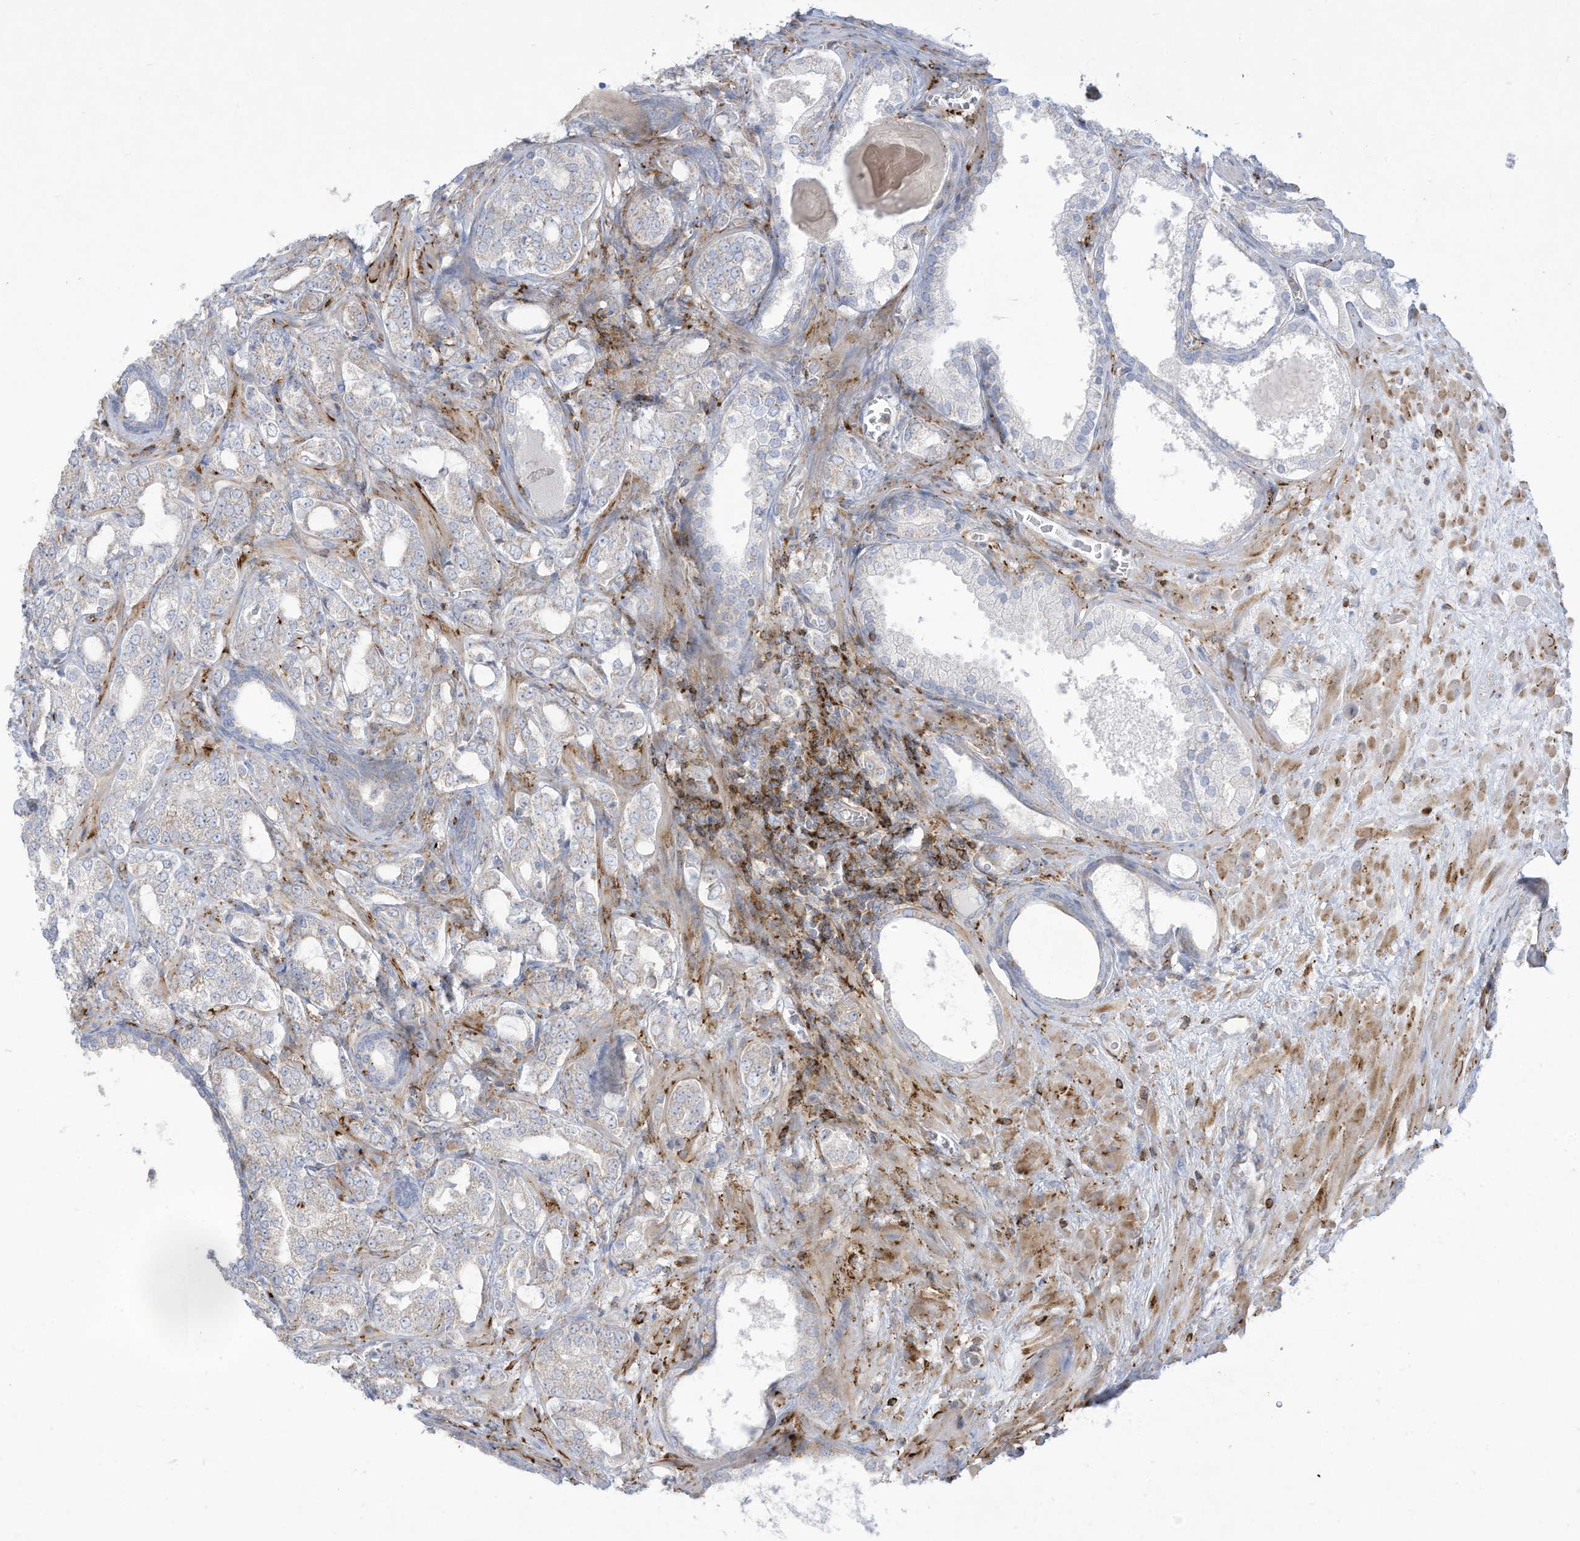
{"staining": {"intensity": "negative", "quantity": "none", "location": "none"}, "tissue": "prostate cancer", "cell_type": "Tumor cells", "image_type": "cancer", "snomed": [{"axis": "morphology", "description": "Adenocarcinoma, High grade"}, {"axis": "topography", "description": "Prostate"}], "caption": "IHC image of neoplastic tissue: human prostate high-grade adenocarcinoma stained with DAB exhibits no significant protein staining in tumor cells.", "gene": "THNSL2", "patient": {"sex": "male", "age": 64}}